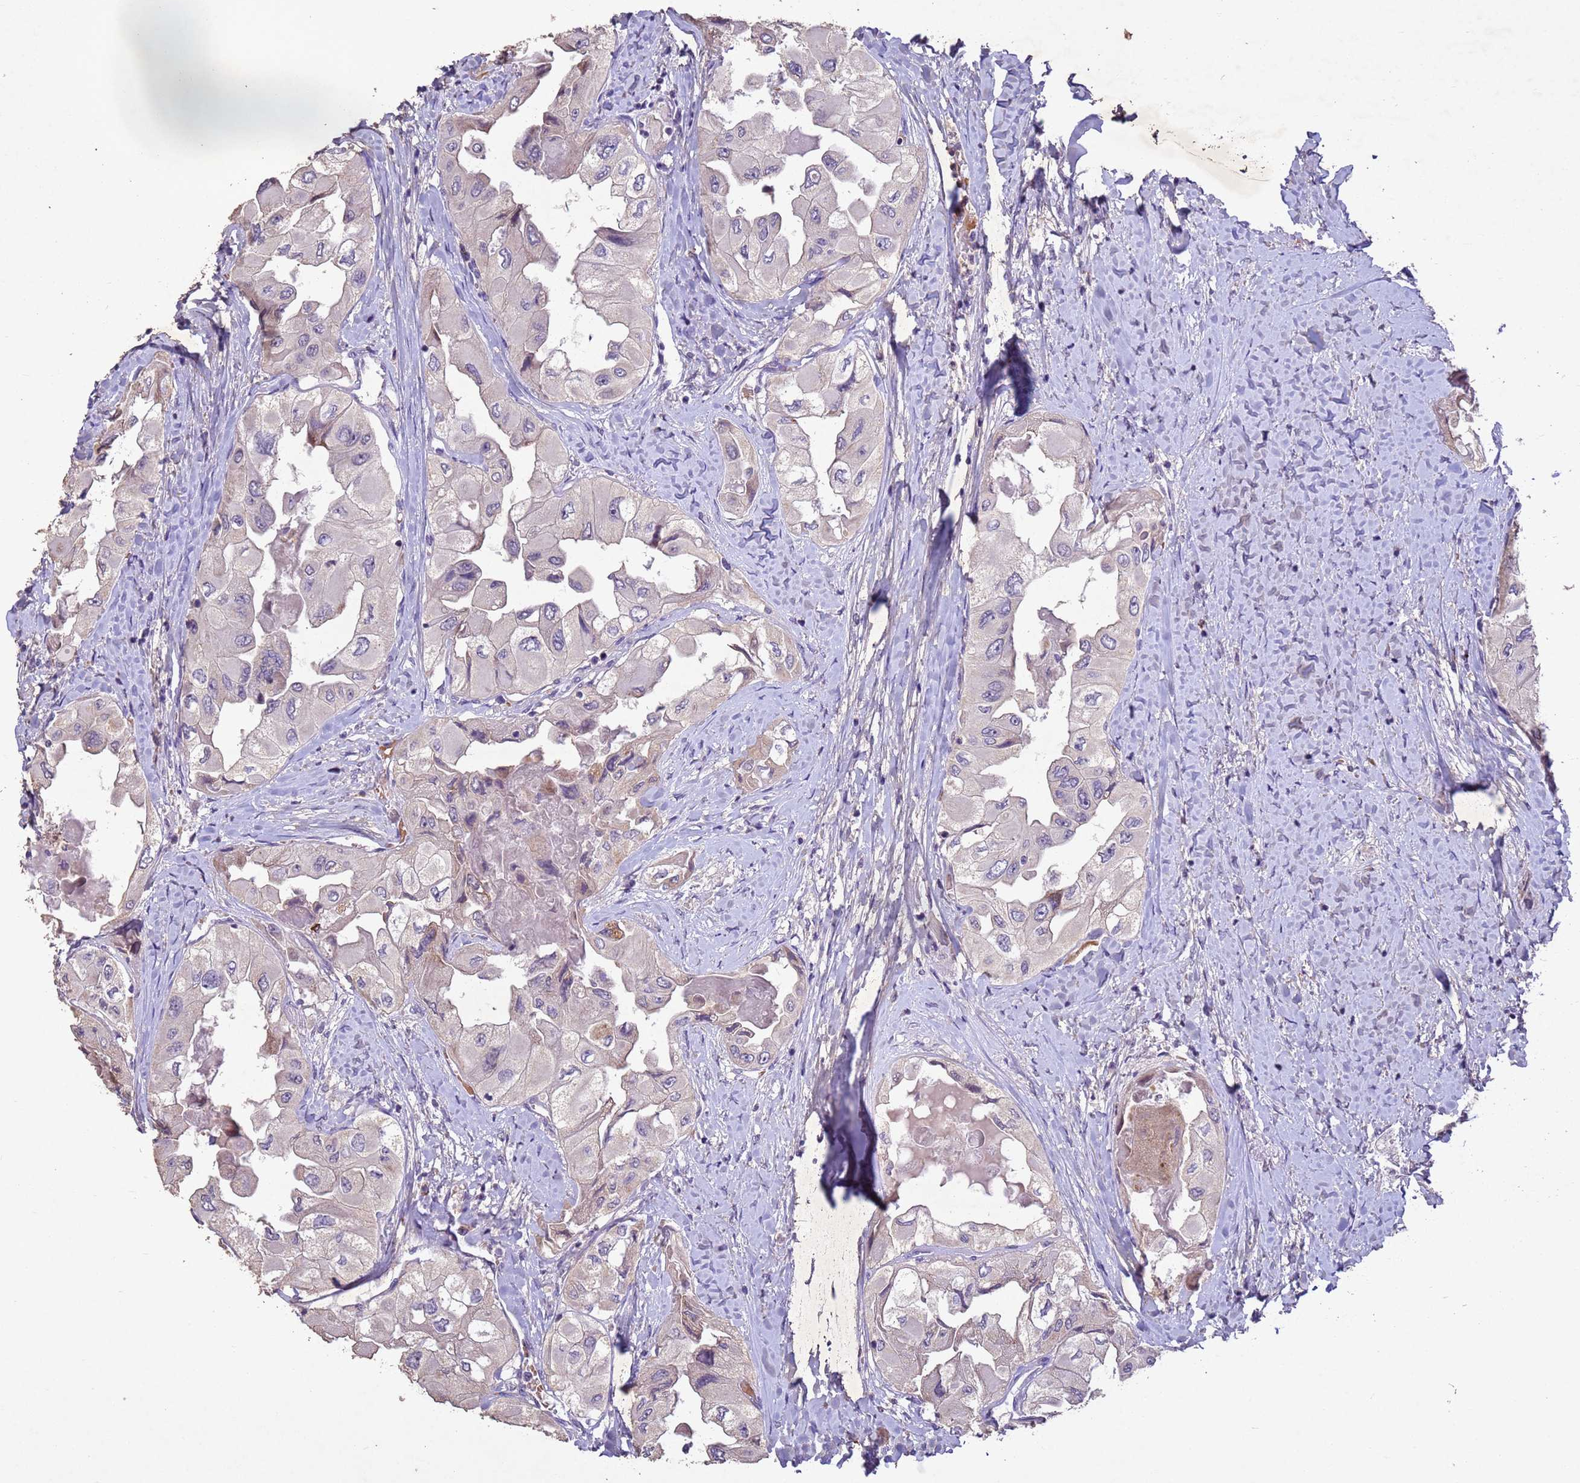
{"staining": {"intensity": "weak", "quantity": "<25%", "location": "cytoplasmic/membranous"}, "tissue": "thyroid cancer", "cell_type": "Tumor cells", "image_type": "cancer", "snomed": [{"axis": "morphology", "description": "Normal tissue, NOS"}, {"axis": "morphology", "description": "Papillary adenocarcinoma, NOS"}, {"axis": "topography", "description": "Thyroid gland"}], "caption": "A high-resolution photomicrograph shows immunohistochemistry (IHC) staining of papillary adenocarcinoma (thyroid), which reveals no significant expression in tumor cells.", "gene": "NLRP11", "patient": {"sex": "female", "age": 59}}